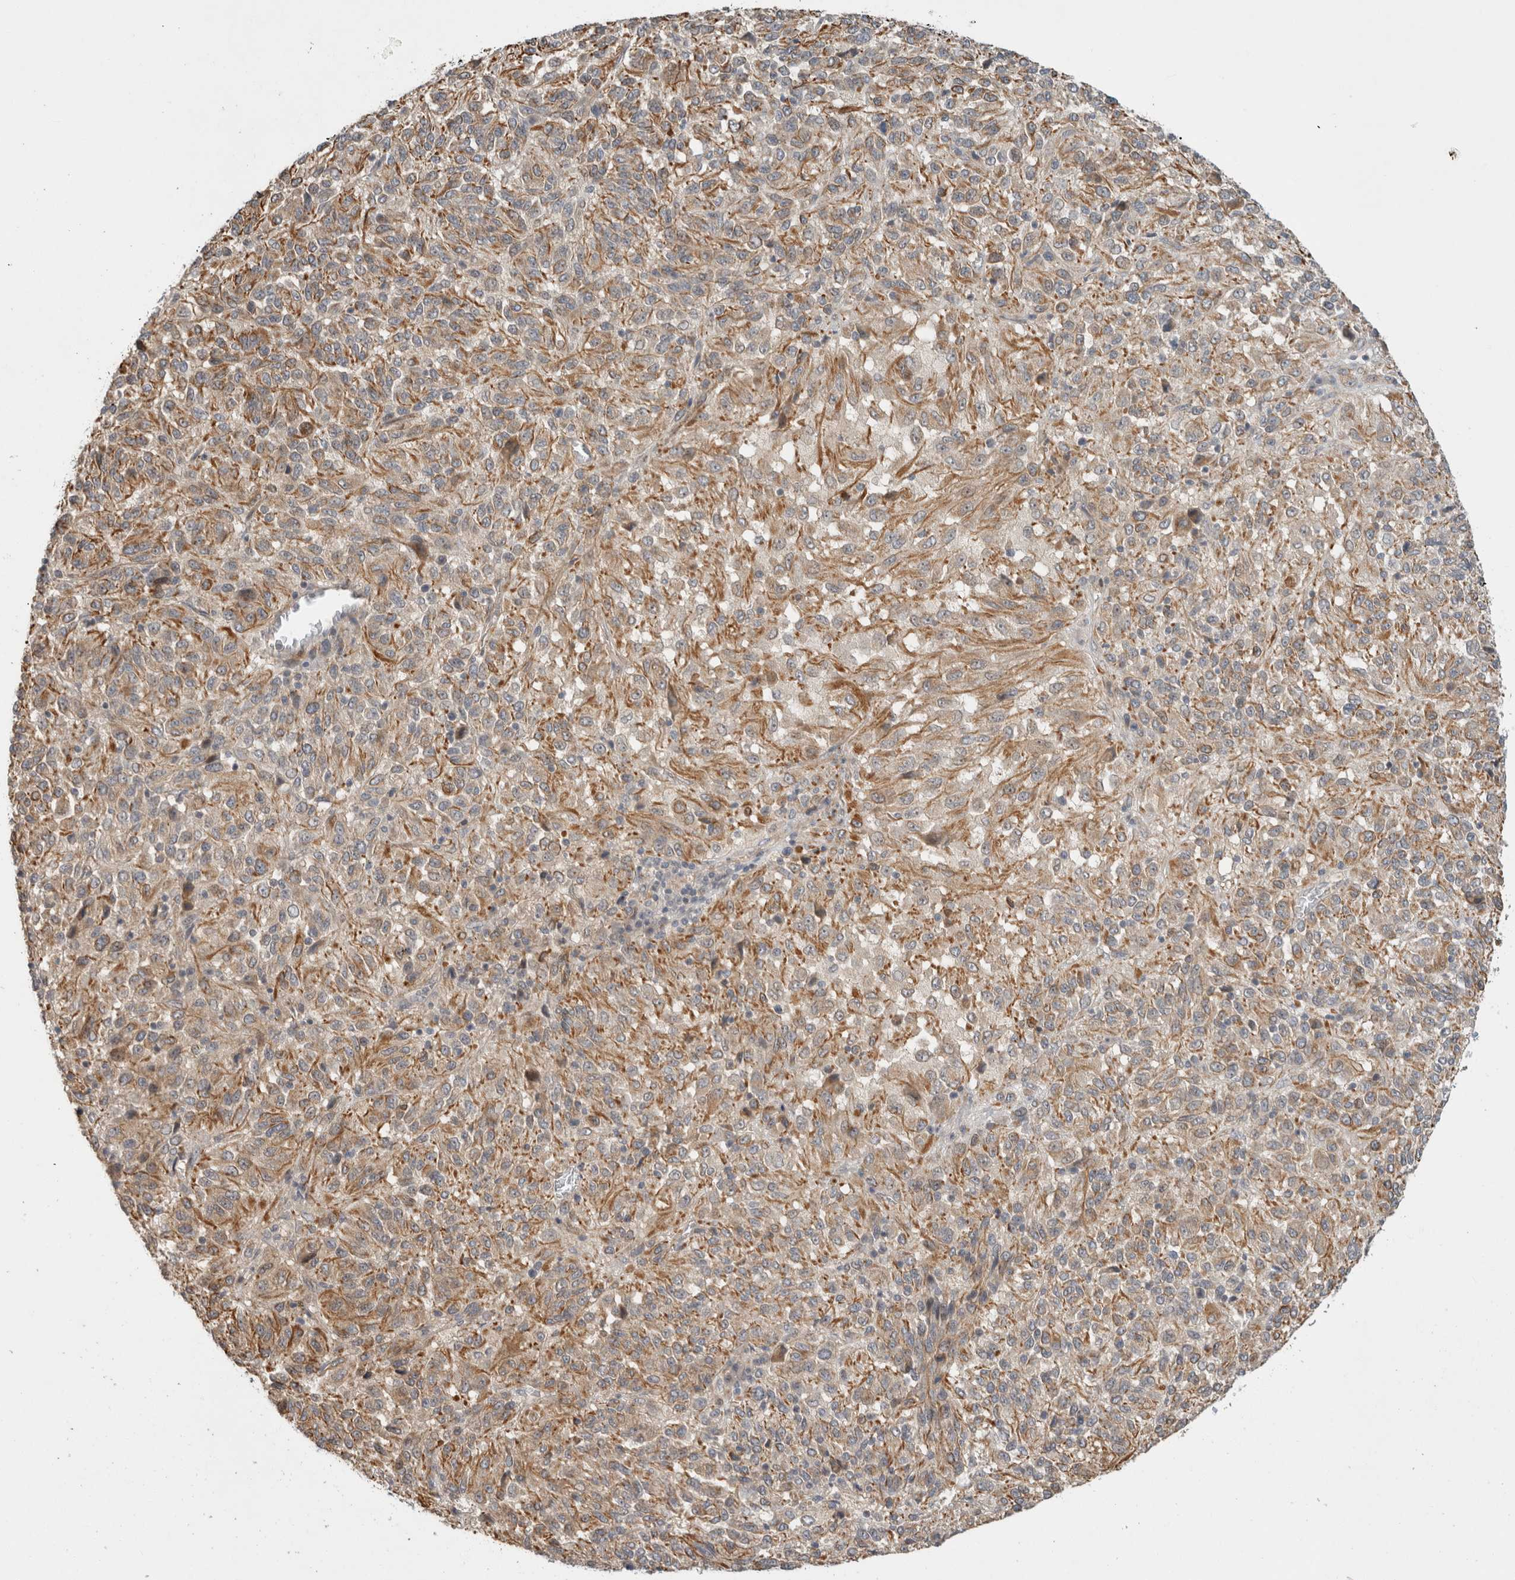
{"staining": {"intensity": "moderate", "quantity": ">75%", "location": "cytoplasmic/membranous"}, "tissue": "melanoma", "cell_type": "Tumor cells", "image_type": "cancer", "snomed": [{"axis": "morphology", "description": "Malignant melanoma, Metastatic site"}, {"axis": "topography", "description": "Lung"}], "caption": "The micrograph demonstrates a brown stain indicating the presence of a protein in the cytoplasmic/membranous of tumor cells in malignant melanoma (metastatic site).", "gene": "ERCC6L2", "patient": {"sex": "male", "age": 64}}